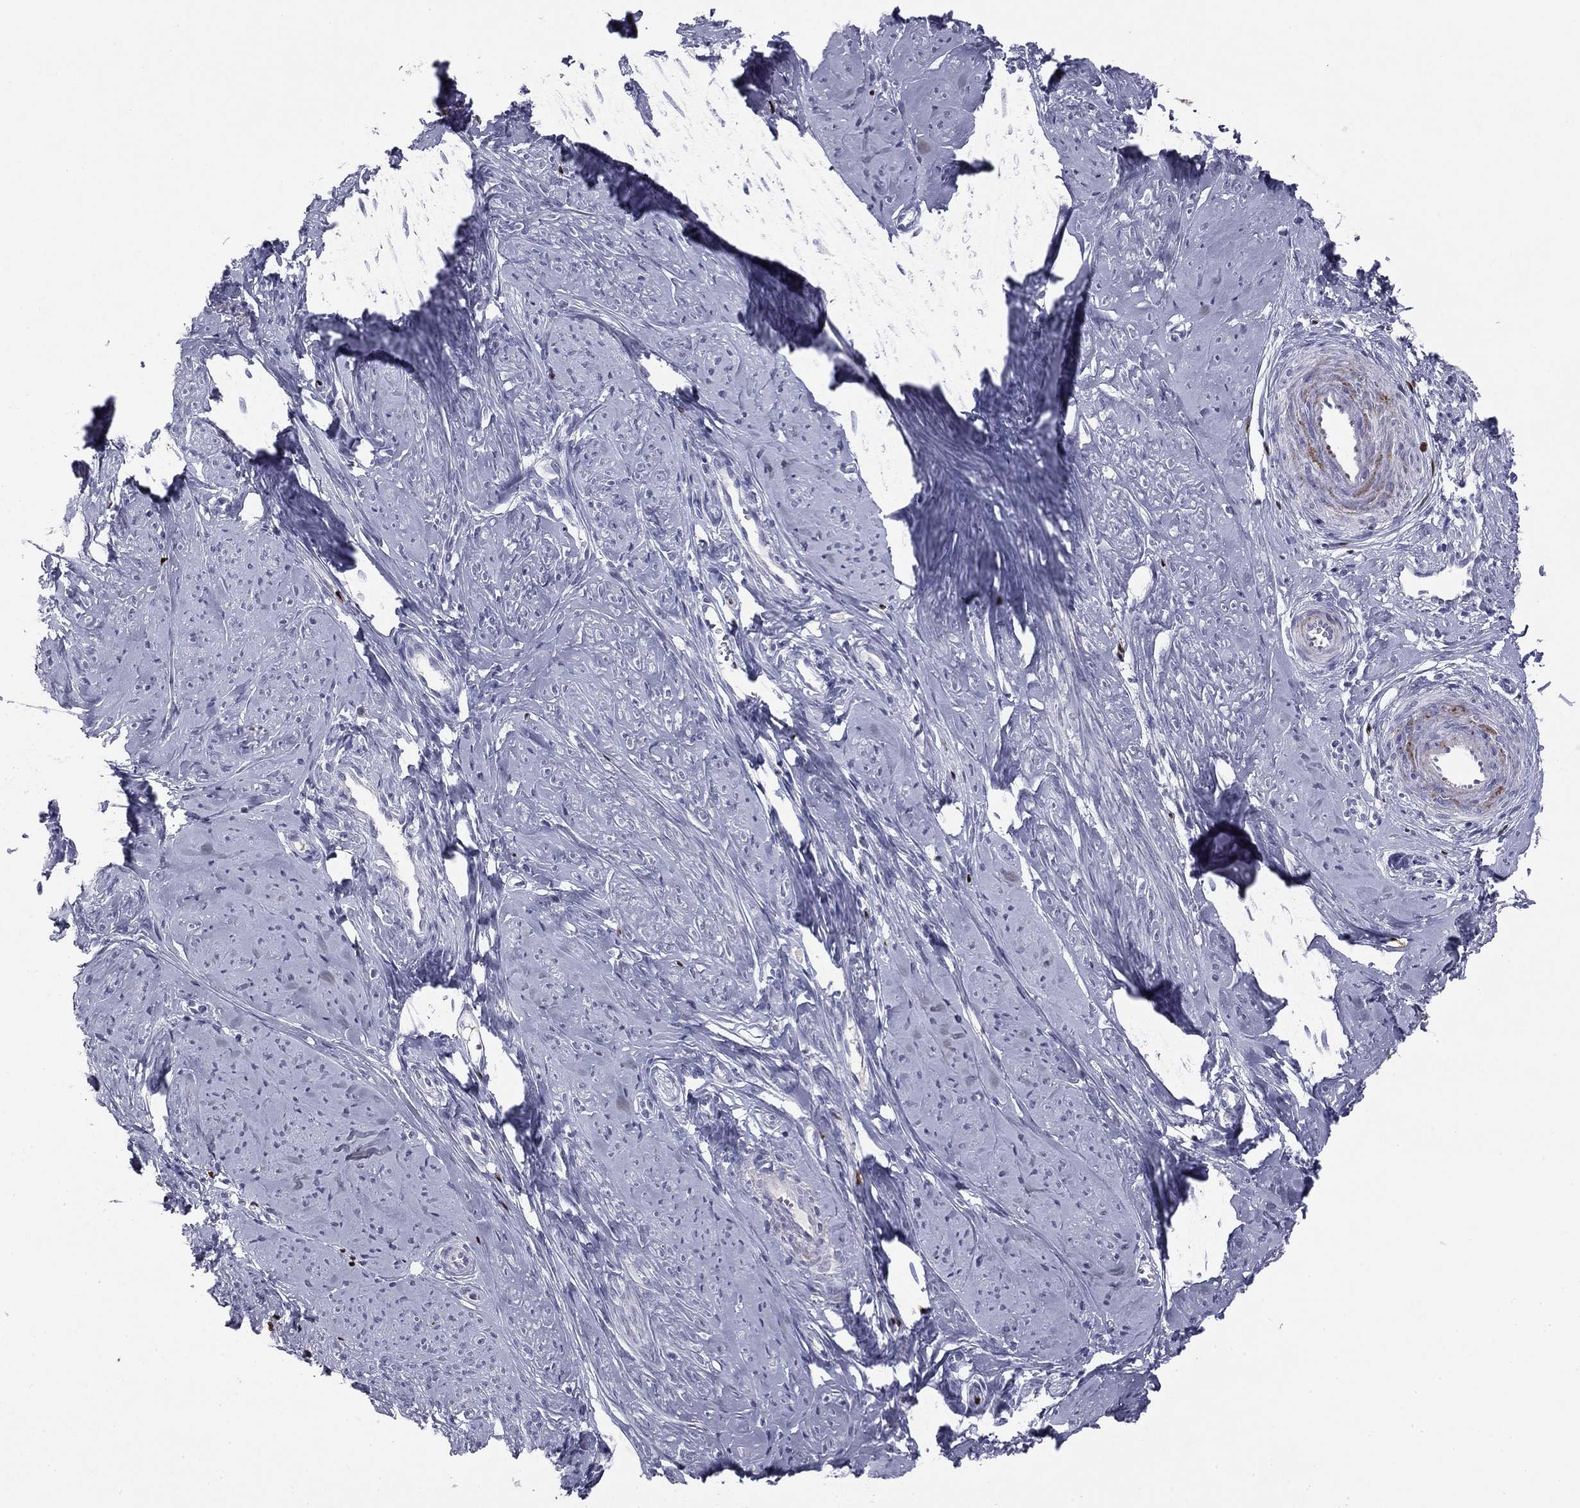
{"staining": {"intensity": "negative", "quantity": "none", "location": "none"}, "tissue": "smooth muscle", "cell_type": "Smooth muscle cells", "image_type": "normal", "snomed": [{"axis": "morphology", "description": "Normal tissue, NOS"}, {"axis": "topography", "description": "Smooth muscle"}], "caption": "Human smooth muscle stained for a protein using immunohistochemistry demonstrates no expression in smooth muscle cells.", "gene": "TFAP2B", "patient": {"sex": "female", "age": 48}}